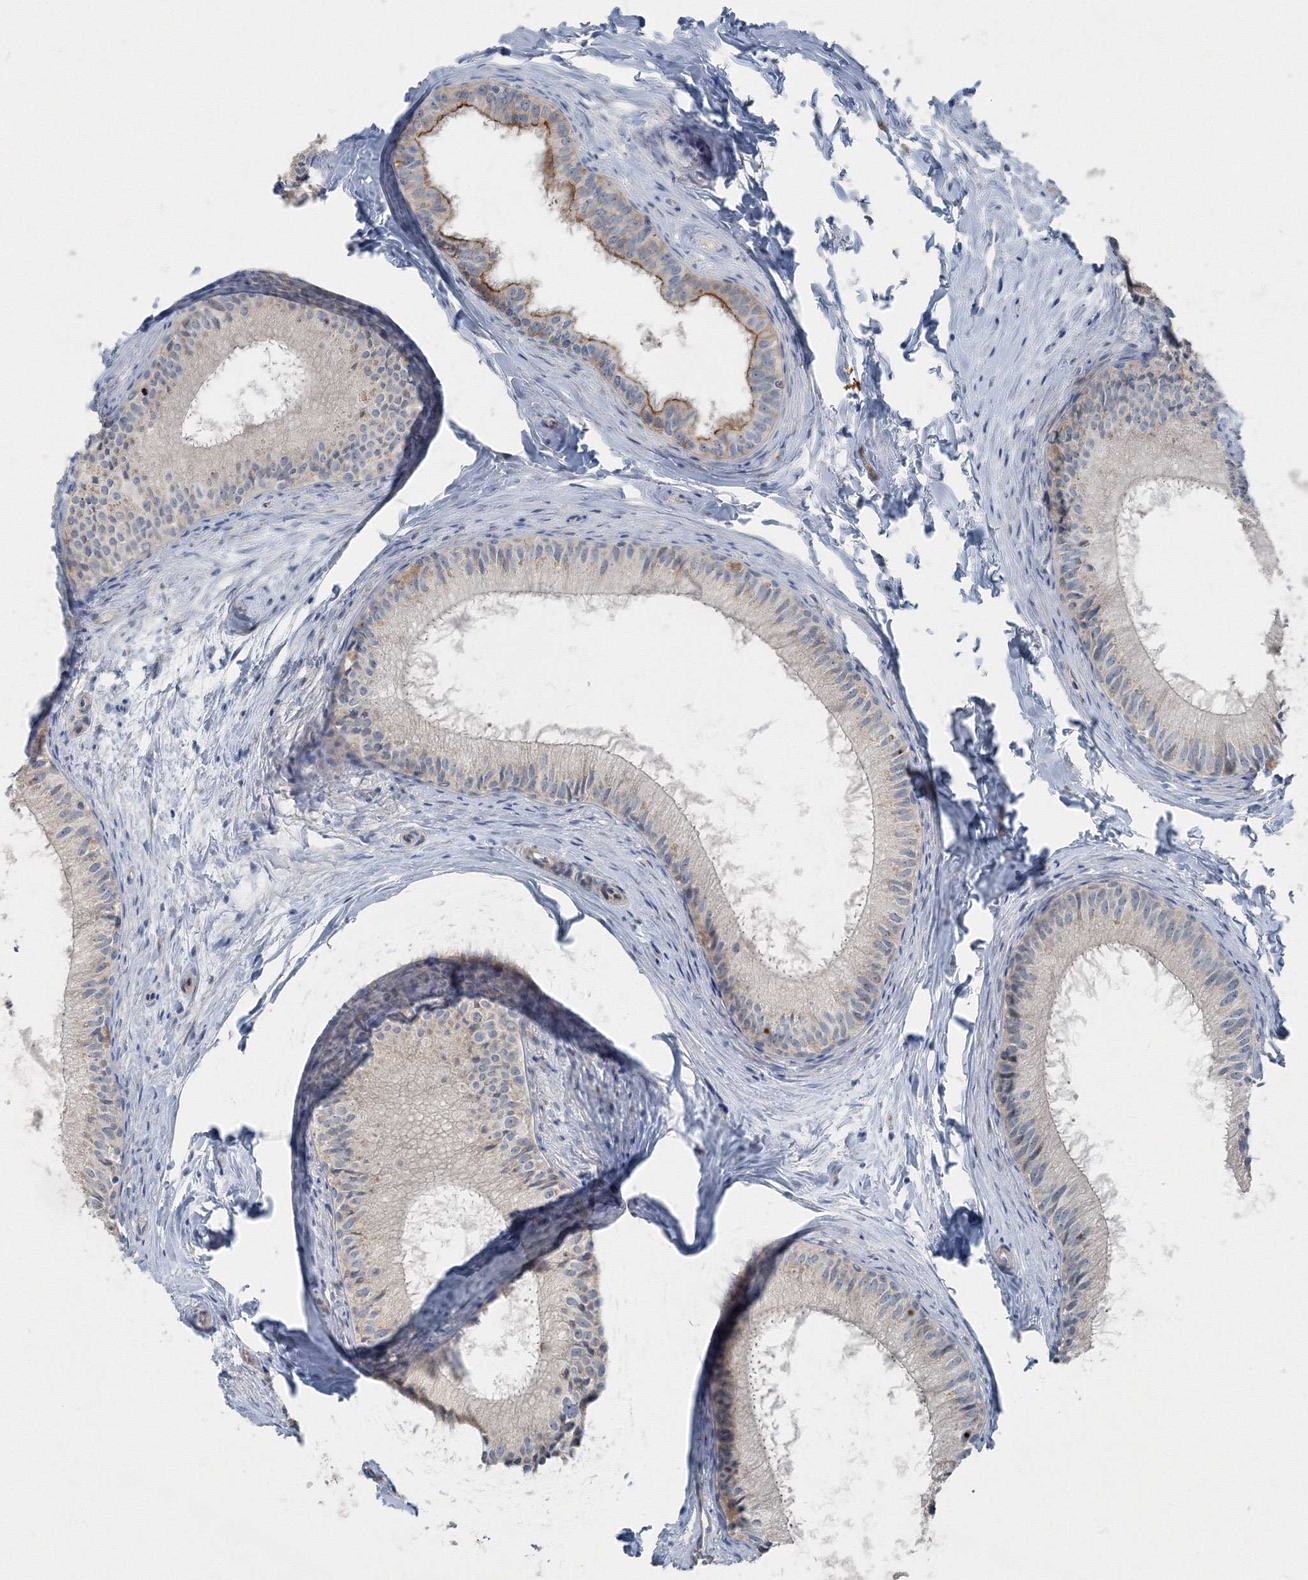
{"staining": {"intensity": "strong", "quantity": "<25%", "location": "cytoplasmic/membranous"}, "tissue": "epididymis", "cell_type": "Glandular cells", "image_type": "normal", "snomed": [{"axis": "morphology", "description": "Normal tissue, NOS"}, {"axis": "topography", "description": "Epididymis"}], "caption": "High-power microscopy captured an immunohistochemistry (IHC) image of normal epididymis, revealing strong cytoplasmic/membranous expression in approximately <25% of glandular cells. (DAB (3,3'-diaminobenzidine) IHC with brightfield microscopy, high magnification).", "gene": "AASDH", "patient": {"sex": "male", "age": 34}}